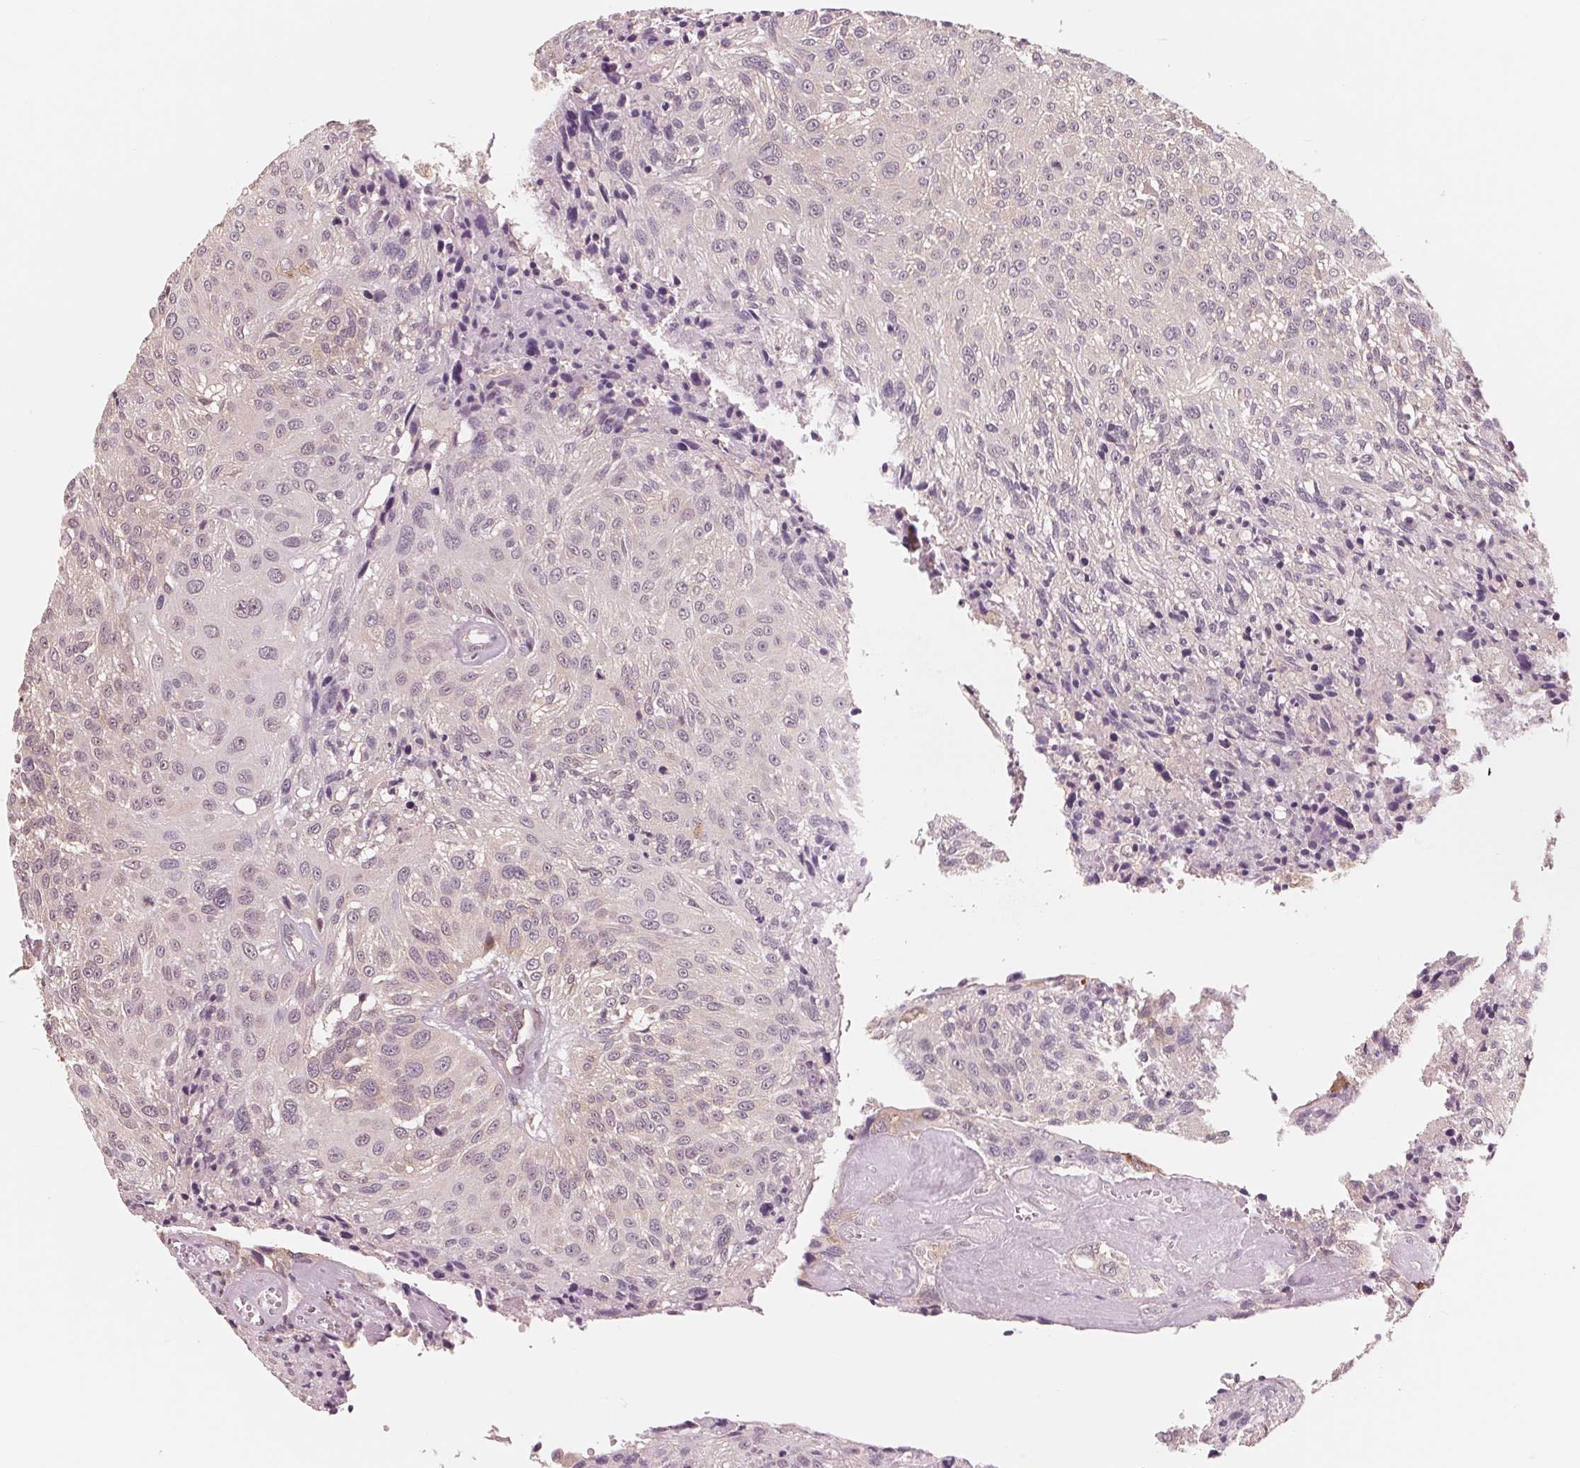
{"staining": {"intensity": "moderate", "quantity": "<25%", "location": "cytoplasmic/membranous"}, "tissue": "urothelial cancer", "cell_type": "Tumor cells", "image_type": "cancer", "snomed": [{"axis": "morphology", "description": "Urothelial carcinoma, NOS"}, {"axis": "topography", "description": "Urinary bladder"}], "caption": "A micrograph of transitional cell carcinoma stained for a protein reveals moderate cytoplasmic/membranous brown staining in tumor cells.", "gene": "GIGYF2", "patient": {"sex": "male", "age": 55}}